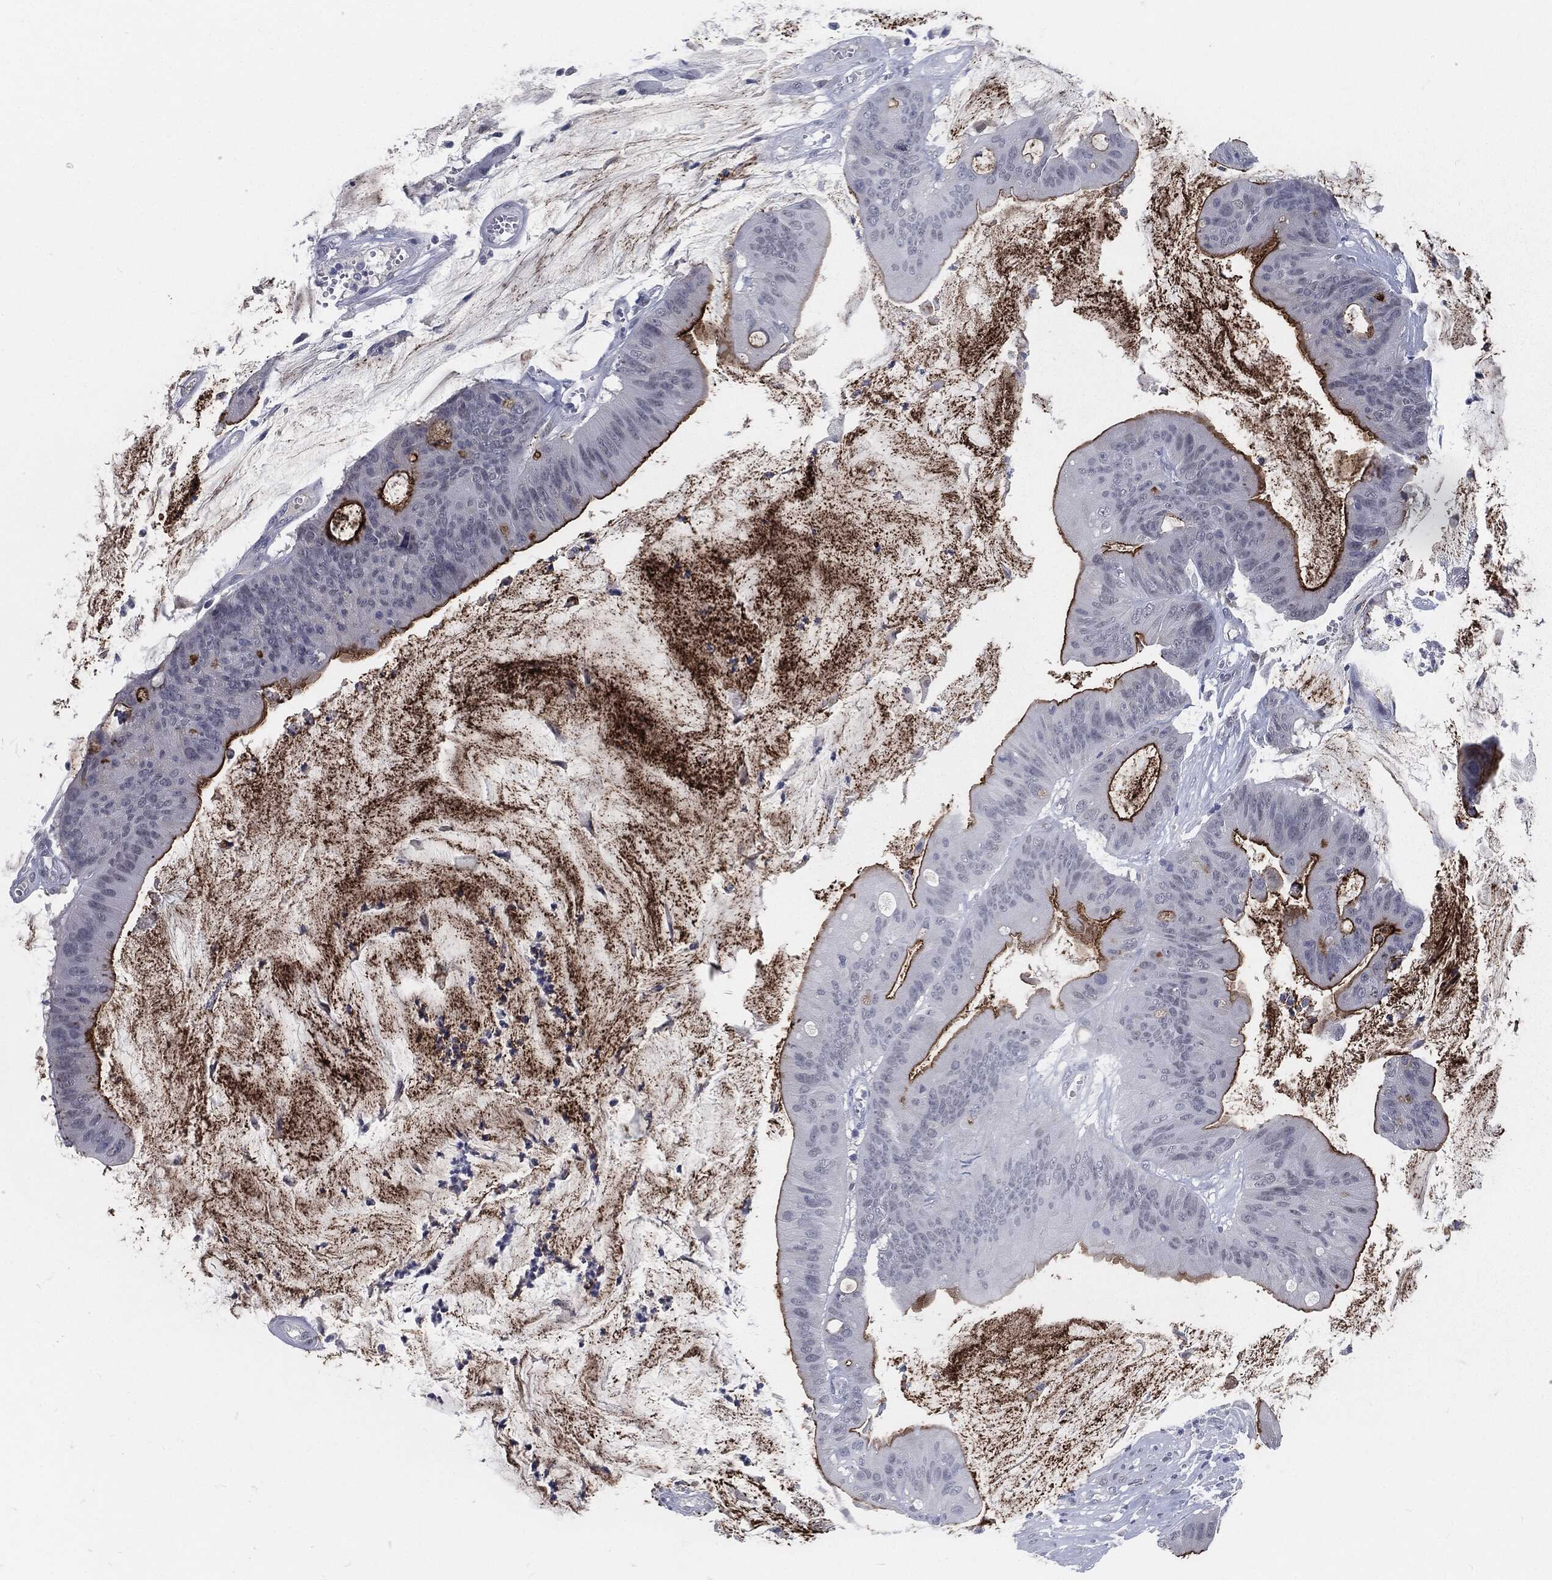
{"staining": {"intensity": "strong", "quantity": "25%-75%", "location": "cytoplasmic/membranous"}, "tissue": "colorectal cancer", "cell_type": "Tumor cells", "image_type": "cancer", "snomed": [{"axis": "morphology", "description": "Adenocarcinoma, NOS"}, {"axis": "topography", "description": "Colon"}], "caption": "Strong cytoplasmic/membranous protein positivity is present in about 25%-75% of tumor cells in colorectal cancer (adenocarcinoma). (IHC, brightfield microscopy, high magnification).", "gene": "PROM1", "patient": {"sex": "female", "age": 69}}